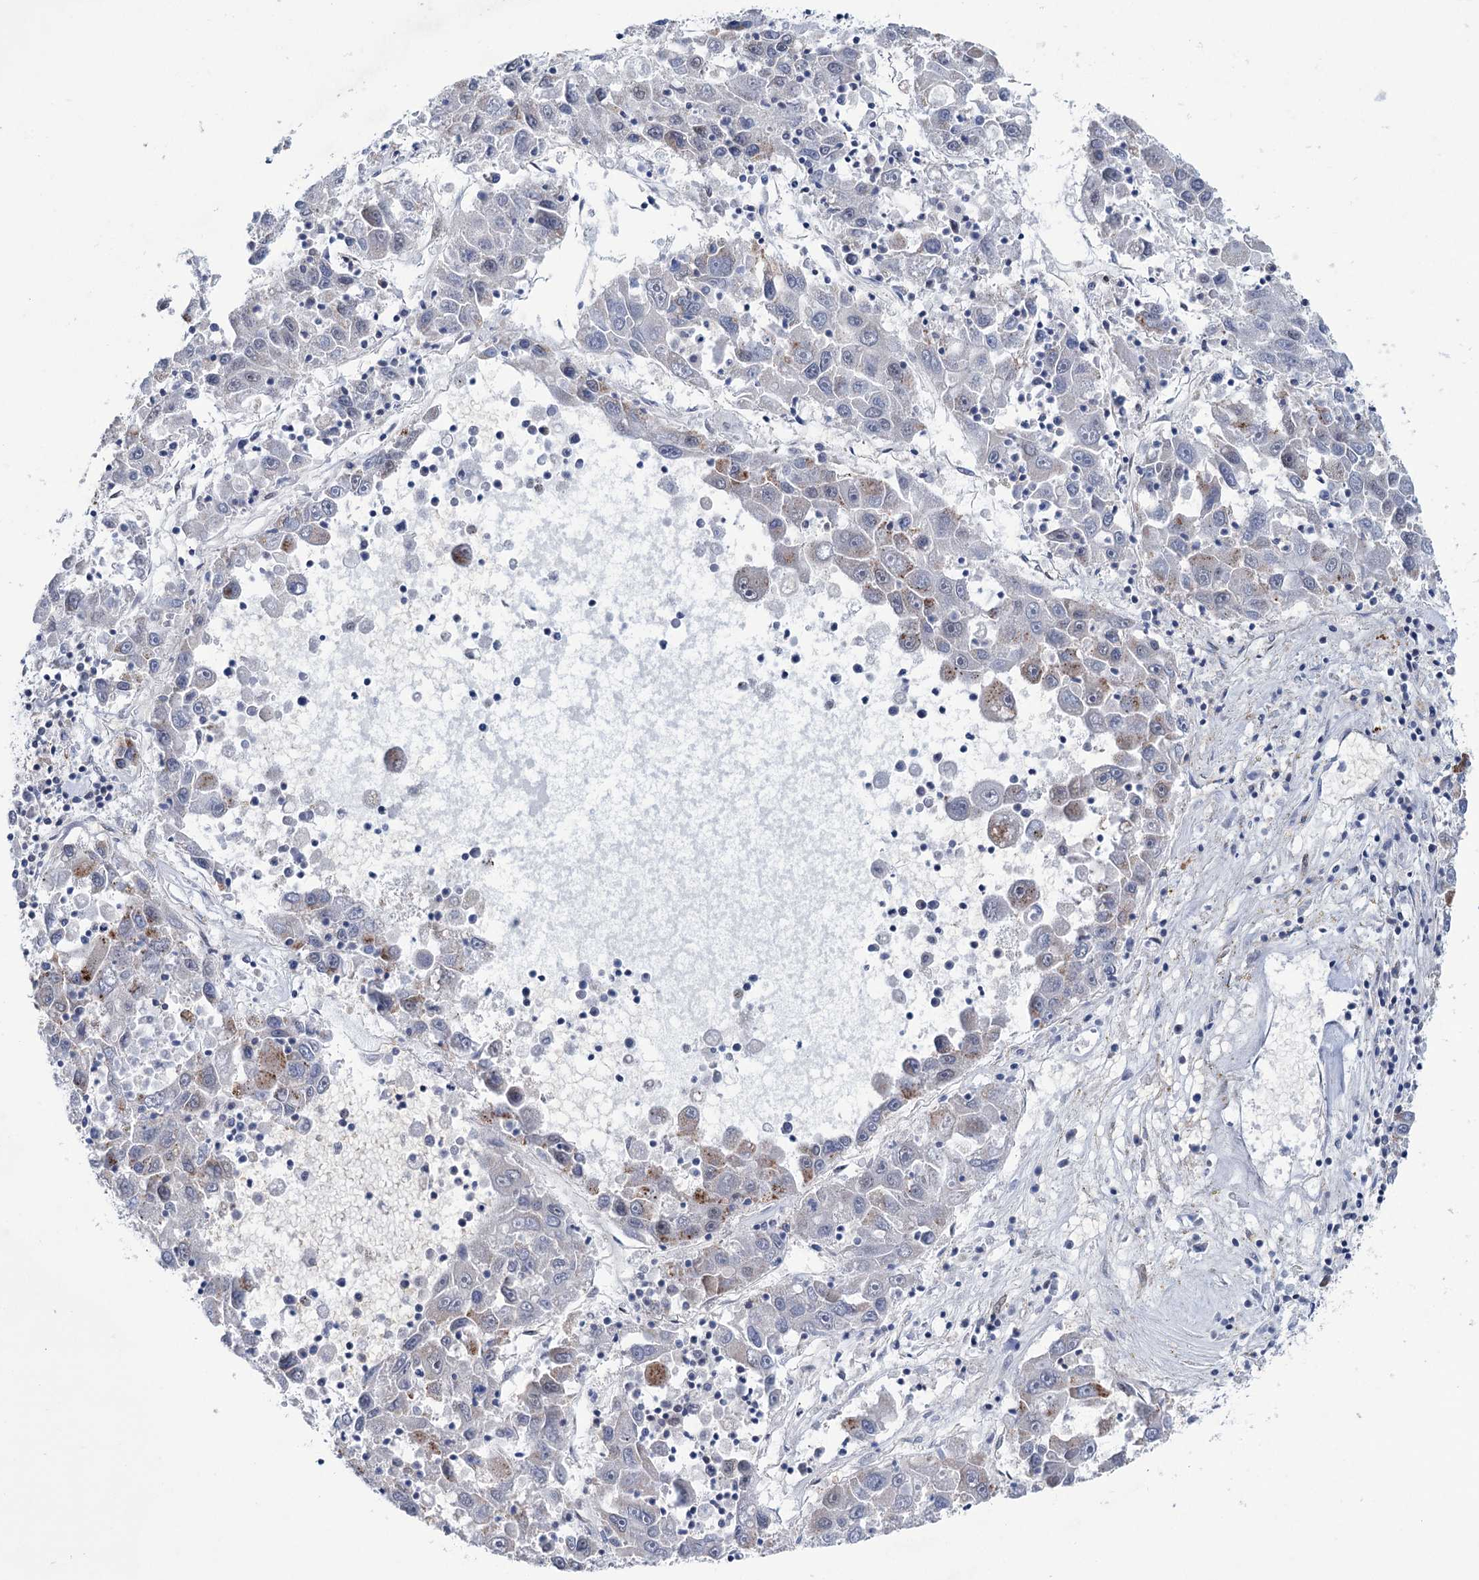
{"staining": {"intensity": "negative", "quantity": "none", "location": "none"}, "tissue": "liver cancer", "cell_type": "Tumor cells", "image_type": "cancer", "snomed": [{"axis": "morphology", "description": "Carcinoma, Hepatocellular, NOS"}, {"axis": "topography", "description": "Liver"}], "caption": "A micrograph of hepatocellular carcinoma (liver) stained for a protein demonstrates no brown staining in tumor cells. Brightfield microscopy of immunohistochemistry (IHC) stained with DAB (3,3'-diaminobenzidine) (brown) and hematoxylin (blue), captured at high magnification.", "gene": "FAM53A", "patient": {"sex": "male", "age": 49}}